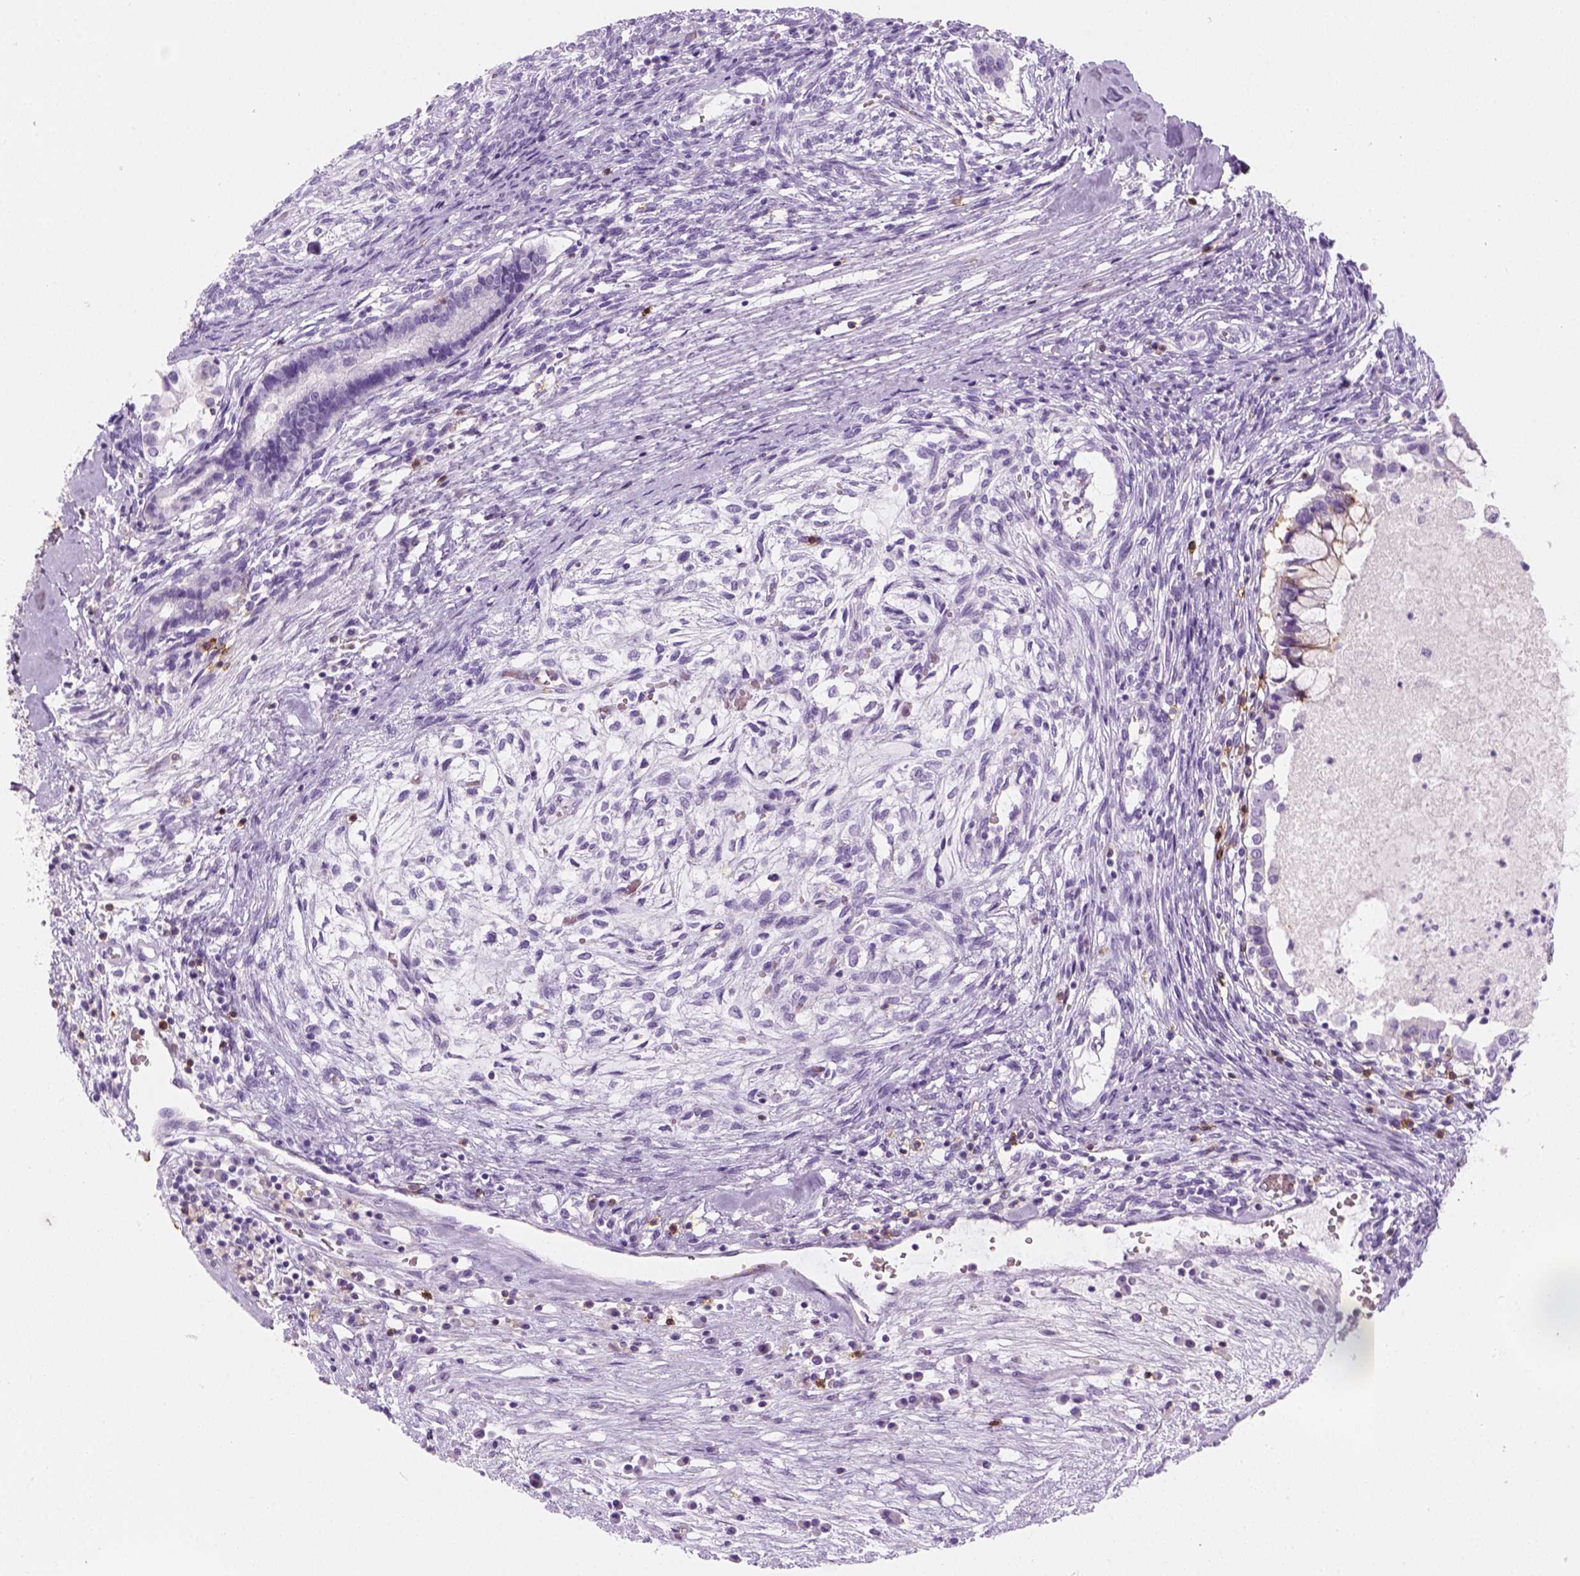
{"staining": {"intensity": "moderate", "quantity": "<25%", "location": "cytoplasmic/membranous"}, "tissue": "testis cancer", "cell_type": "Tumor cells", "image_type": "cancer", "snomed": [{"axis": "morphology", "description": "Carcinoma, Embryonal, NOS"}, {"axis": "topography", "description": "Testis"}], "caption": "DAB (3,3'-diaminobenzidine) immunohistochemical staining of testis cancer displays moderate cytoplasmic/membranous protein positivity in about <25% of tumor cells.", "gene": "AQP3", "patient": {"sex": "male", "age": 37}}